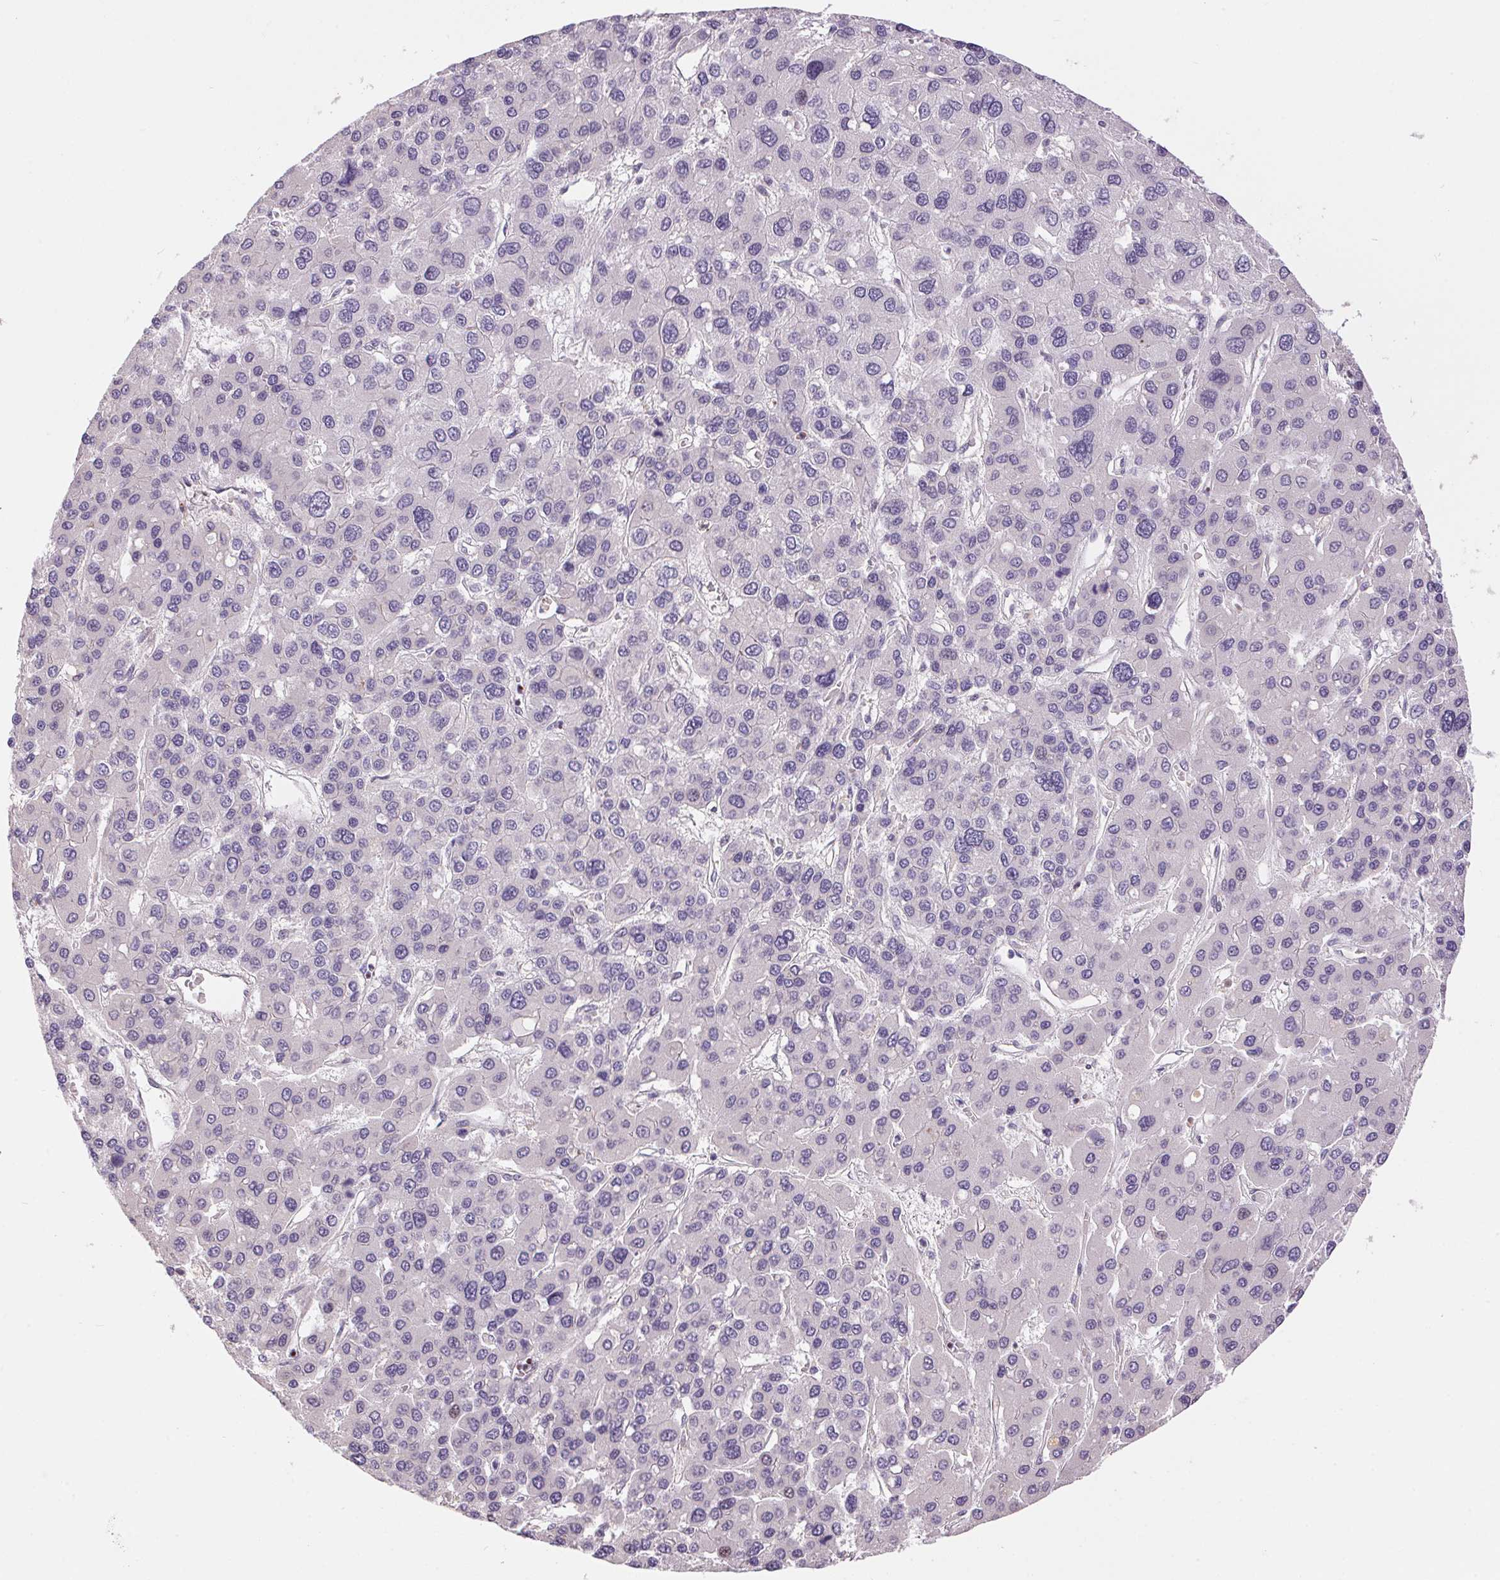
{"staining": {"intensity": "negative", "quantity": "none", "location": "none"}, "tissue": "liver cancer", "cell_type": "Tumor cells", "image_type": "cancer", "snomed": [{"axis": "morphology", "description": "Carcinoma, Hepatocellular, NOS"}, {"axis": "topography", "description": "Liver"}], "caption": "This micrograph is of liver hepatocellular carcinoma stained with IHC to label a protein in brown with the nuclei are counter-stained blue. There is no staining in tumor cells.", "gene": "UNC13B", "patient": {"sex": "female", "age": 41}}